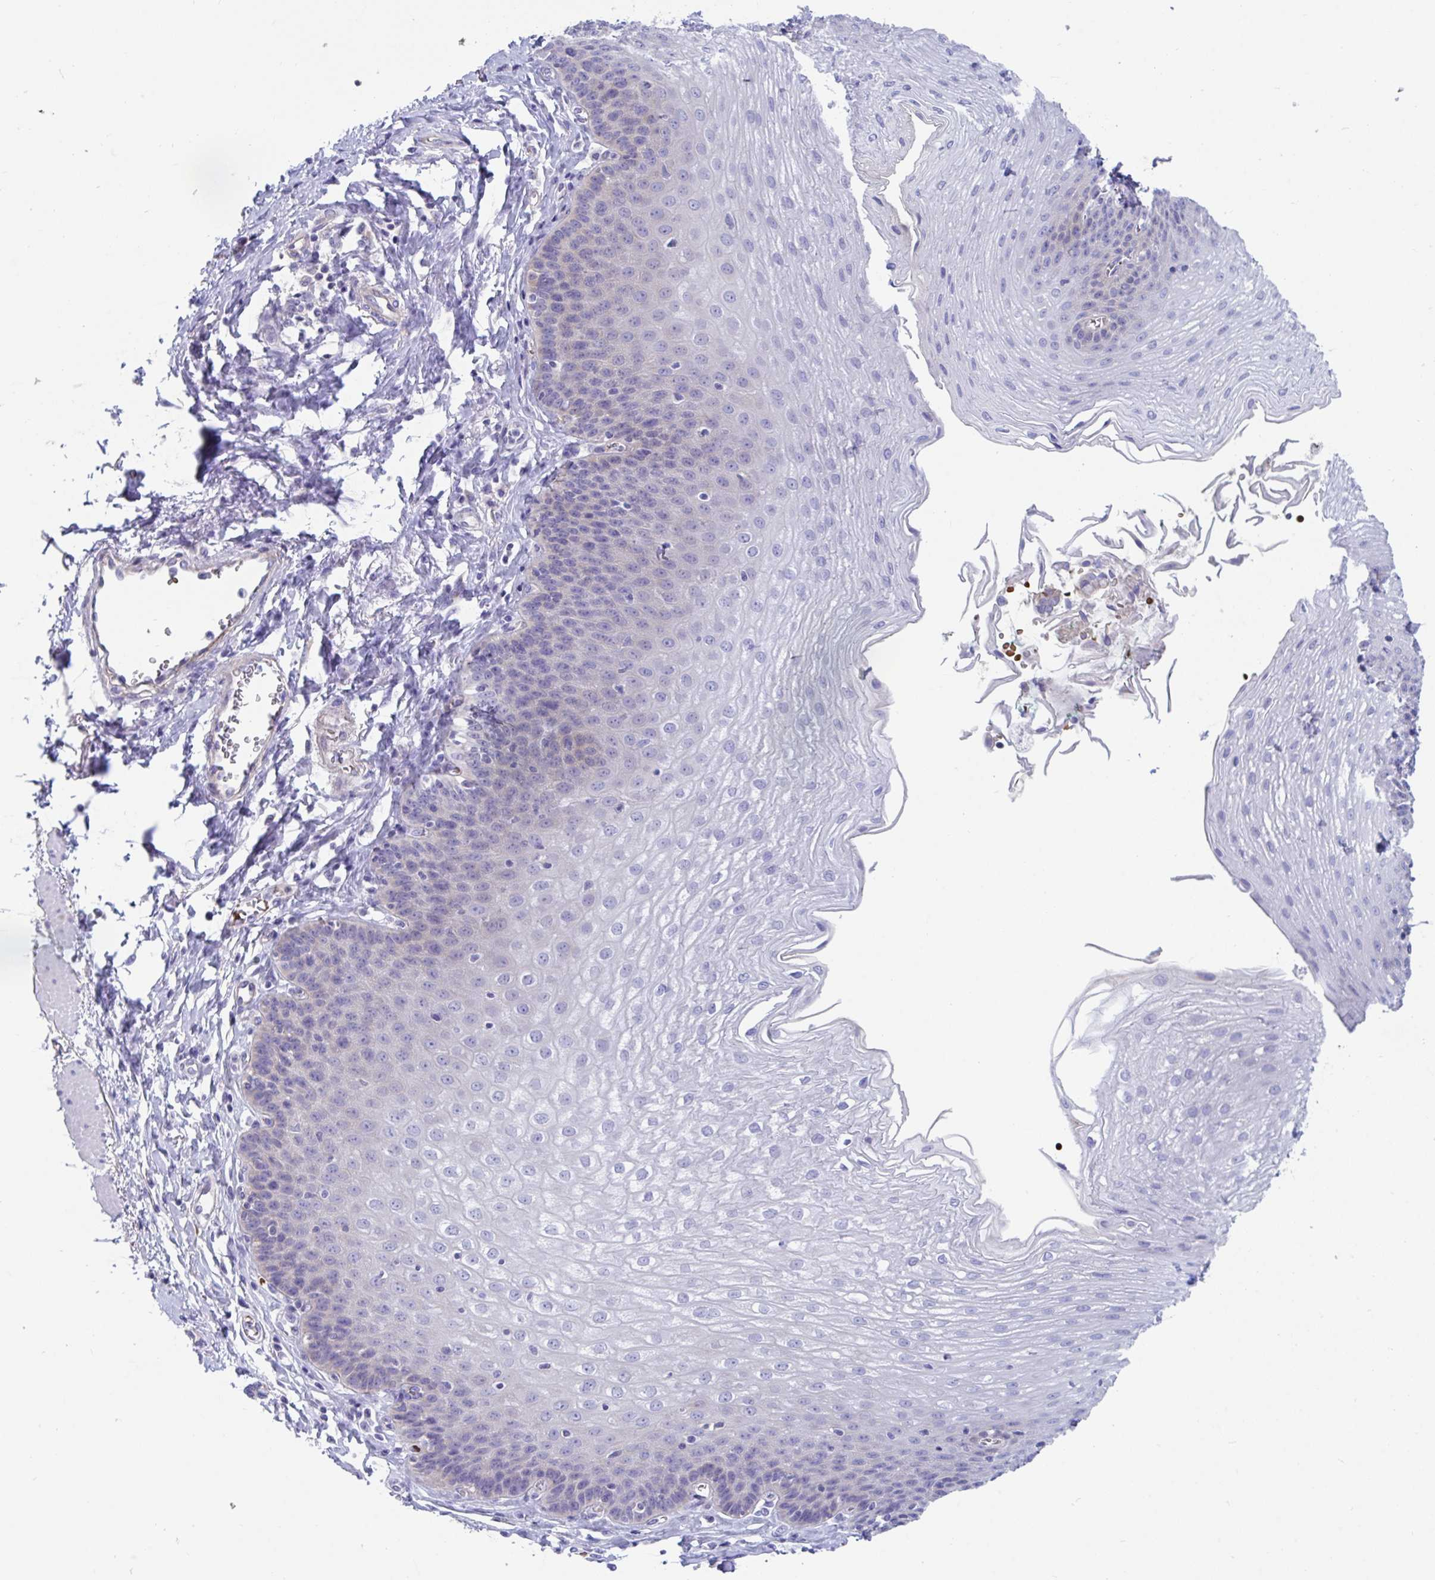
{"staining": {"intensity": "negative", "quantity": "none", "location": "none"}, "tissue": "esophagus", "cell_type": "Squamous epithelial cells", "image_type": "normal", "snomed": [{"axis": "morphology", "description": "Normal tissue, NOS"}, {"axis": "topography", "description": "Esophagus"}], "caption": "Esophagus stained for a protein using IHC exhibits no expression squamous epithelial cells.", "gene": "TTC30A", "patient": {"sex": "female", "age": 81}}